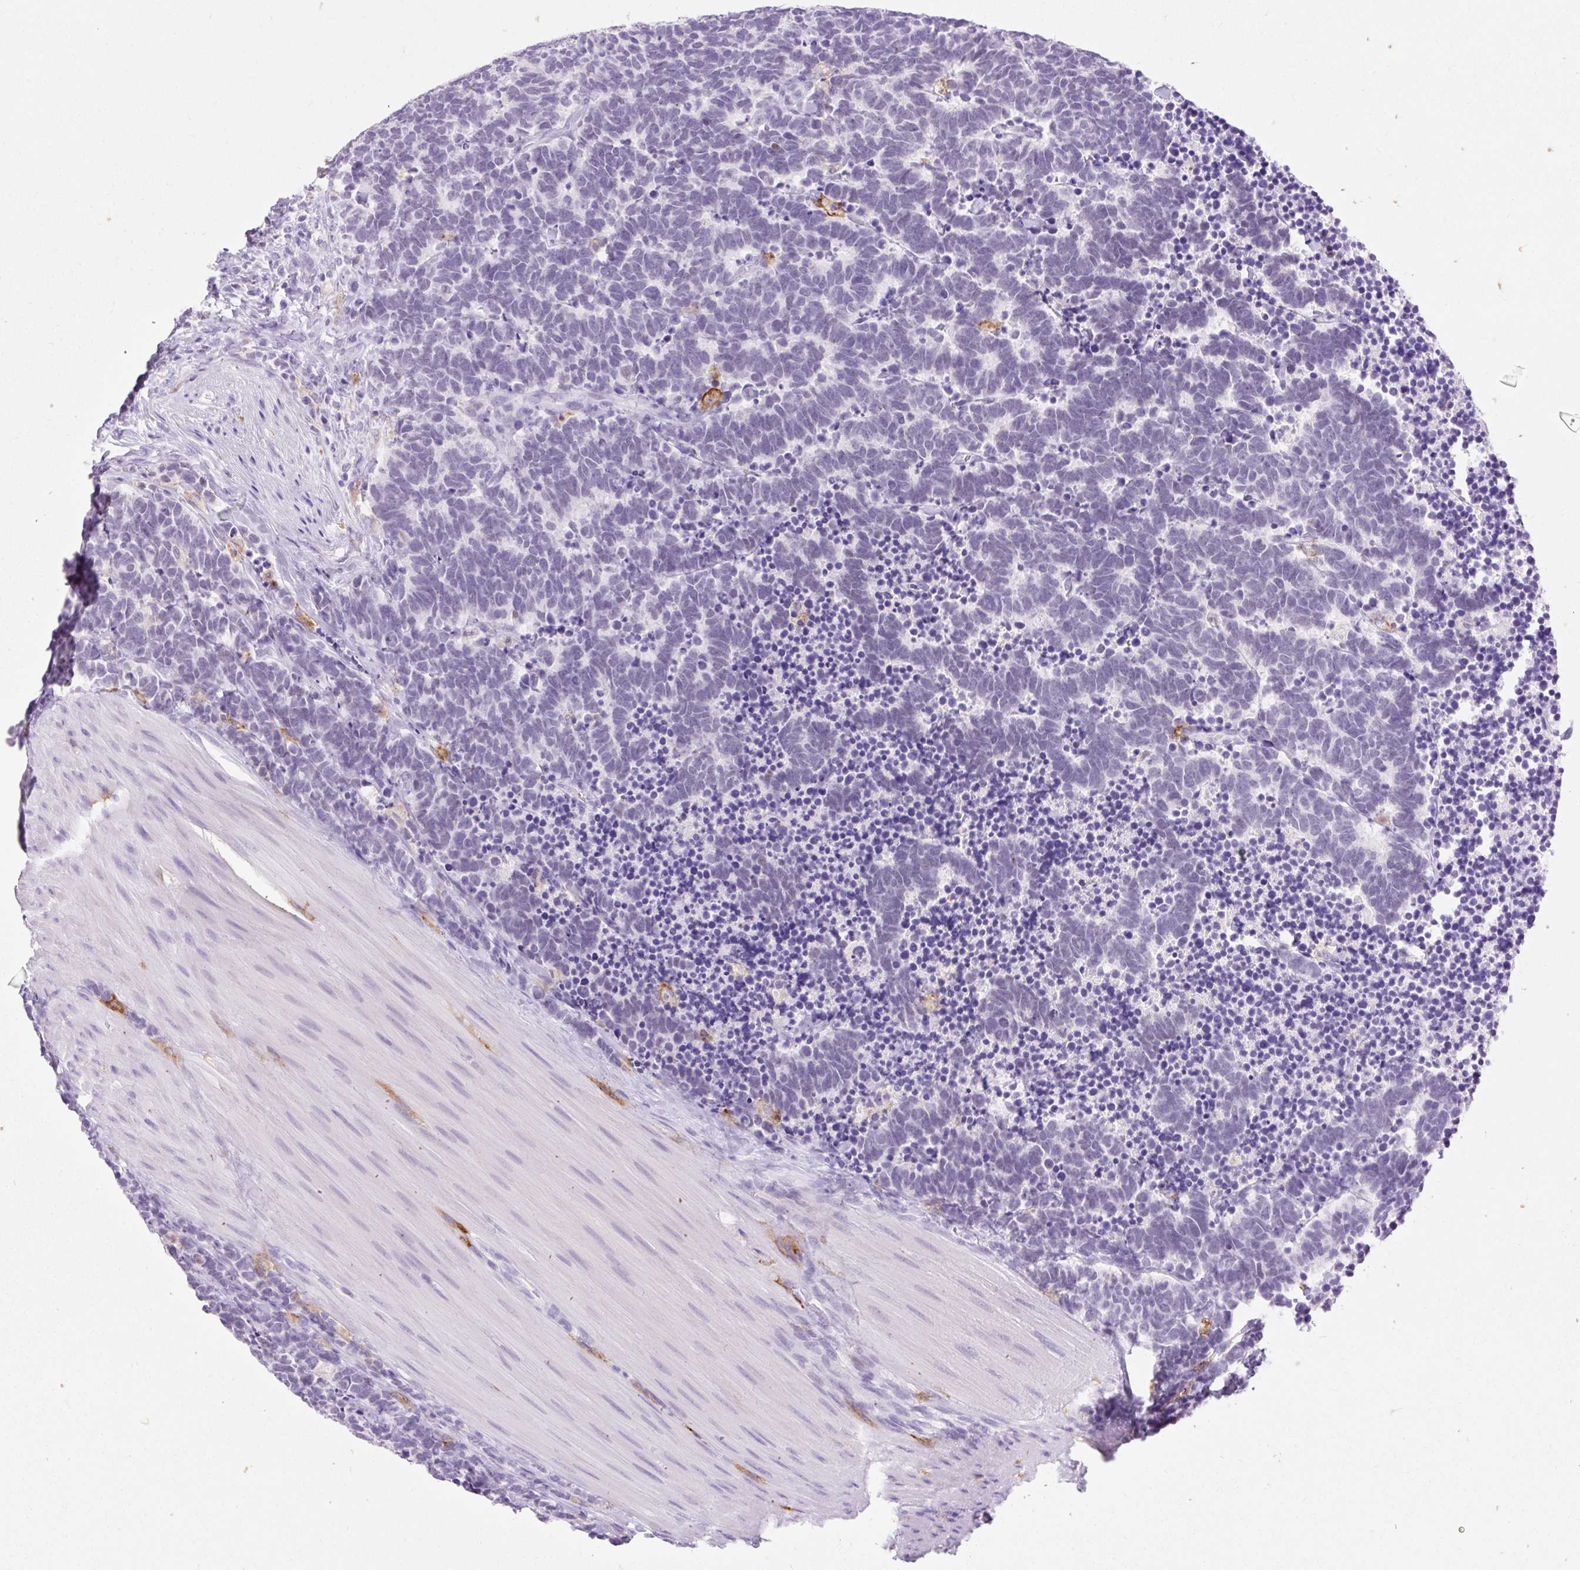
{"staining": {"intensity": "negative", "quantity": "none", "location": "none"}, "tissue": "carcinoid", "cell_type": "Tumor cells", "image_type": "cancer", "snomed": [{"axis": "morphology", "description": "Carcinoma, NOS"}, {"axis": "morphology", "description": "Carcinoid, malignant, NOS"}, {"axis": "topography", "description": "Urinary bladder"}], "caption": "Human carcinoid (malignant) stained for a protein using immunohistochemistry displays no expression in tumor cells.", "gene": "SIGLEC1", "patient": {"sex": "male", "age": 57}}